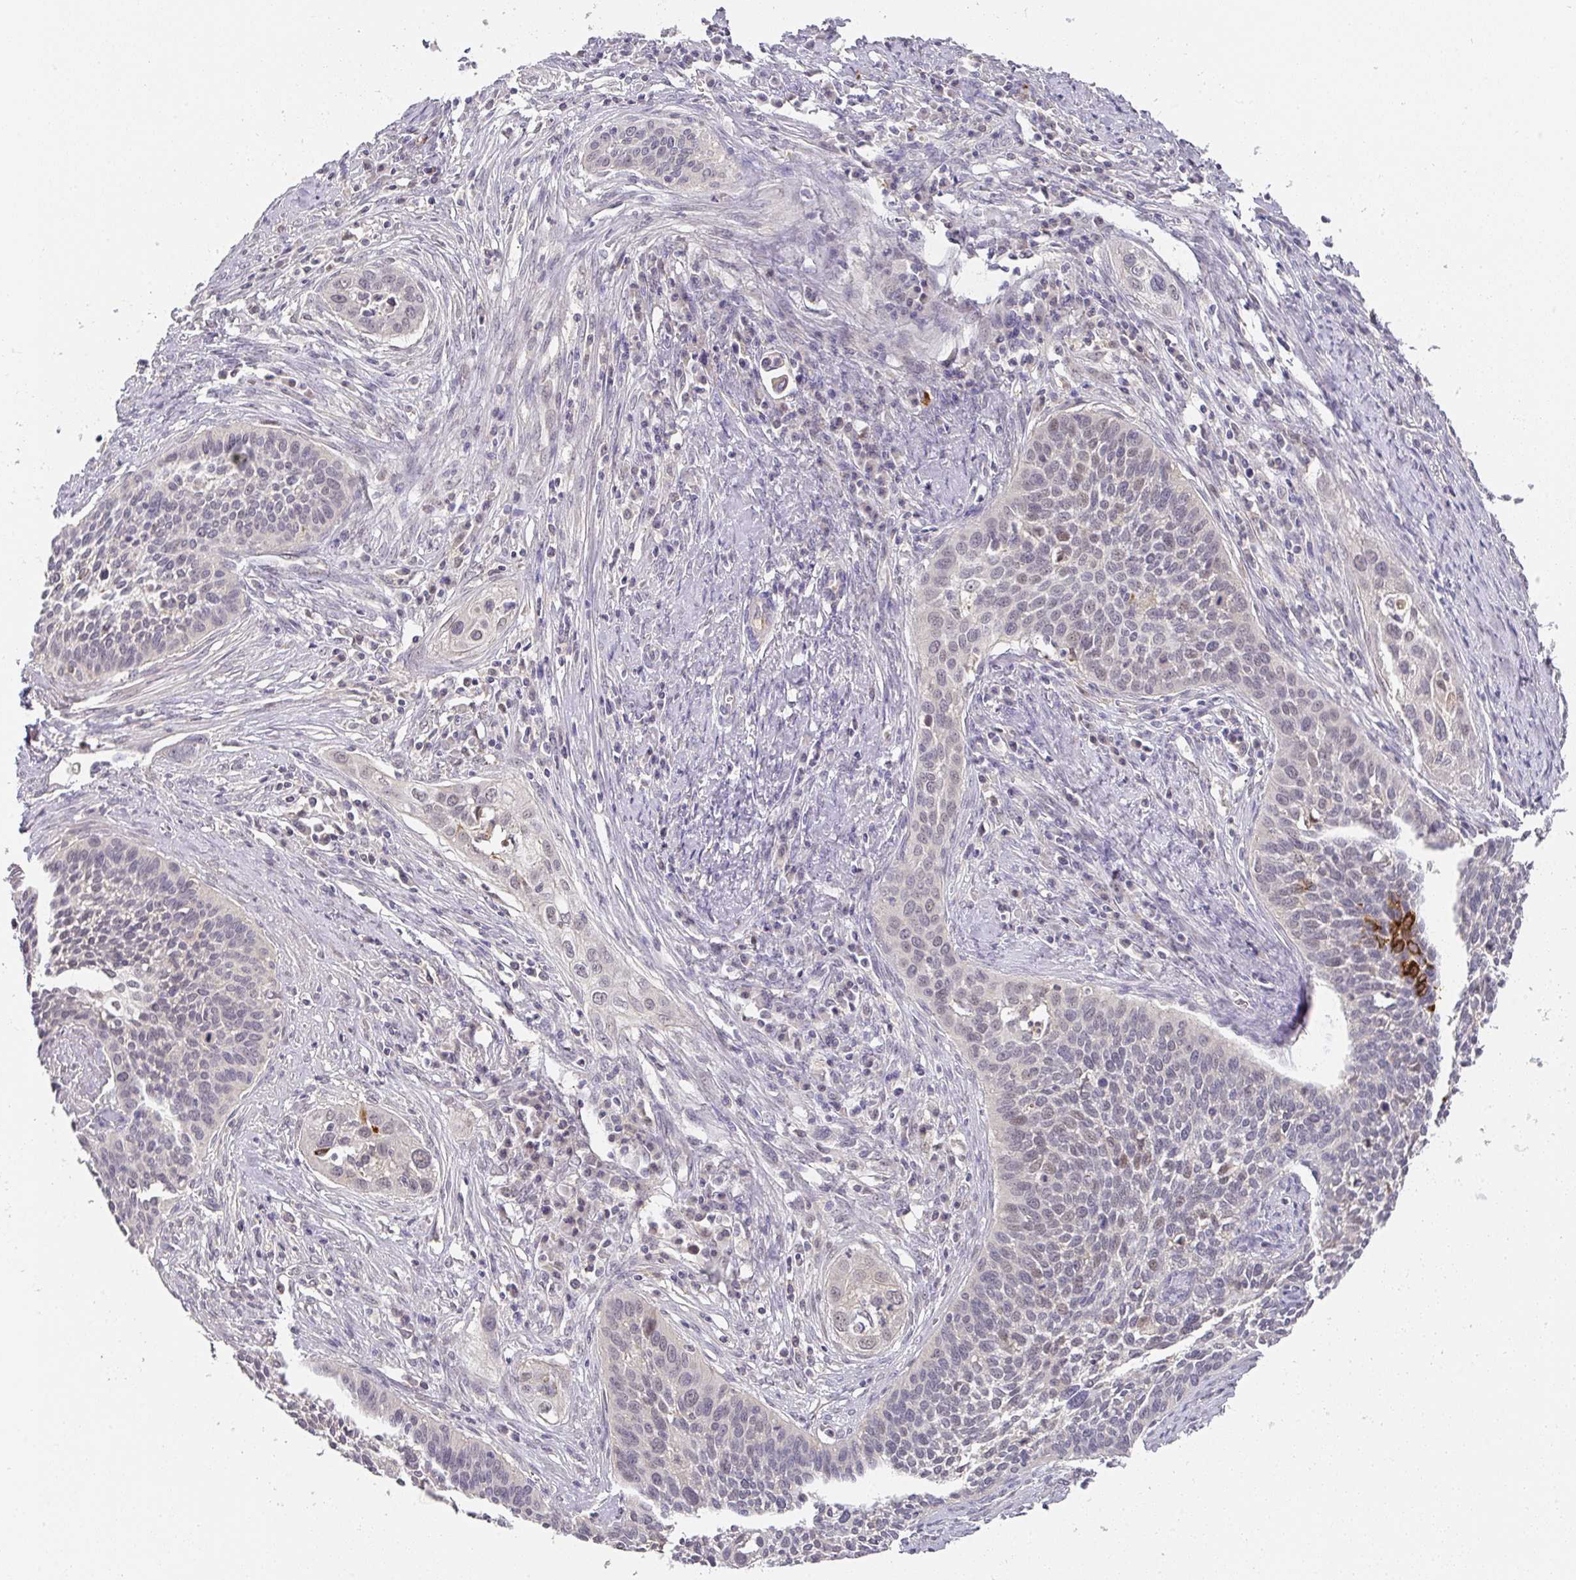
{"staining": {"intensity": "weak", "quantity": "<25%", "location": "nuclear"}, "tissue": "cervical cancer", "cell_type": "Tumor cells", "image_type": "cancer", "snomed": [{"axis": "morphology", "description": "Squamous cell carcinoma, NOS"}, {"axis": "topography", "description": "Cervix"}], "caption": "IHC histopathology image of neoplastic tissue: squamous cell carcinoma (cervical) stained with DAB displays no significant protein positivity in tumor cells.", "gene": "FOXN4", "patient": {"sex": "female", "age": 34}}